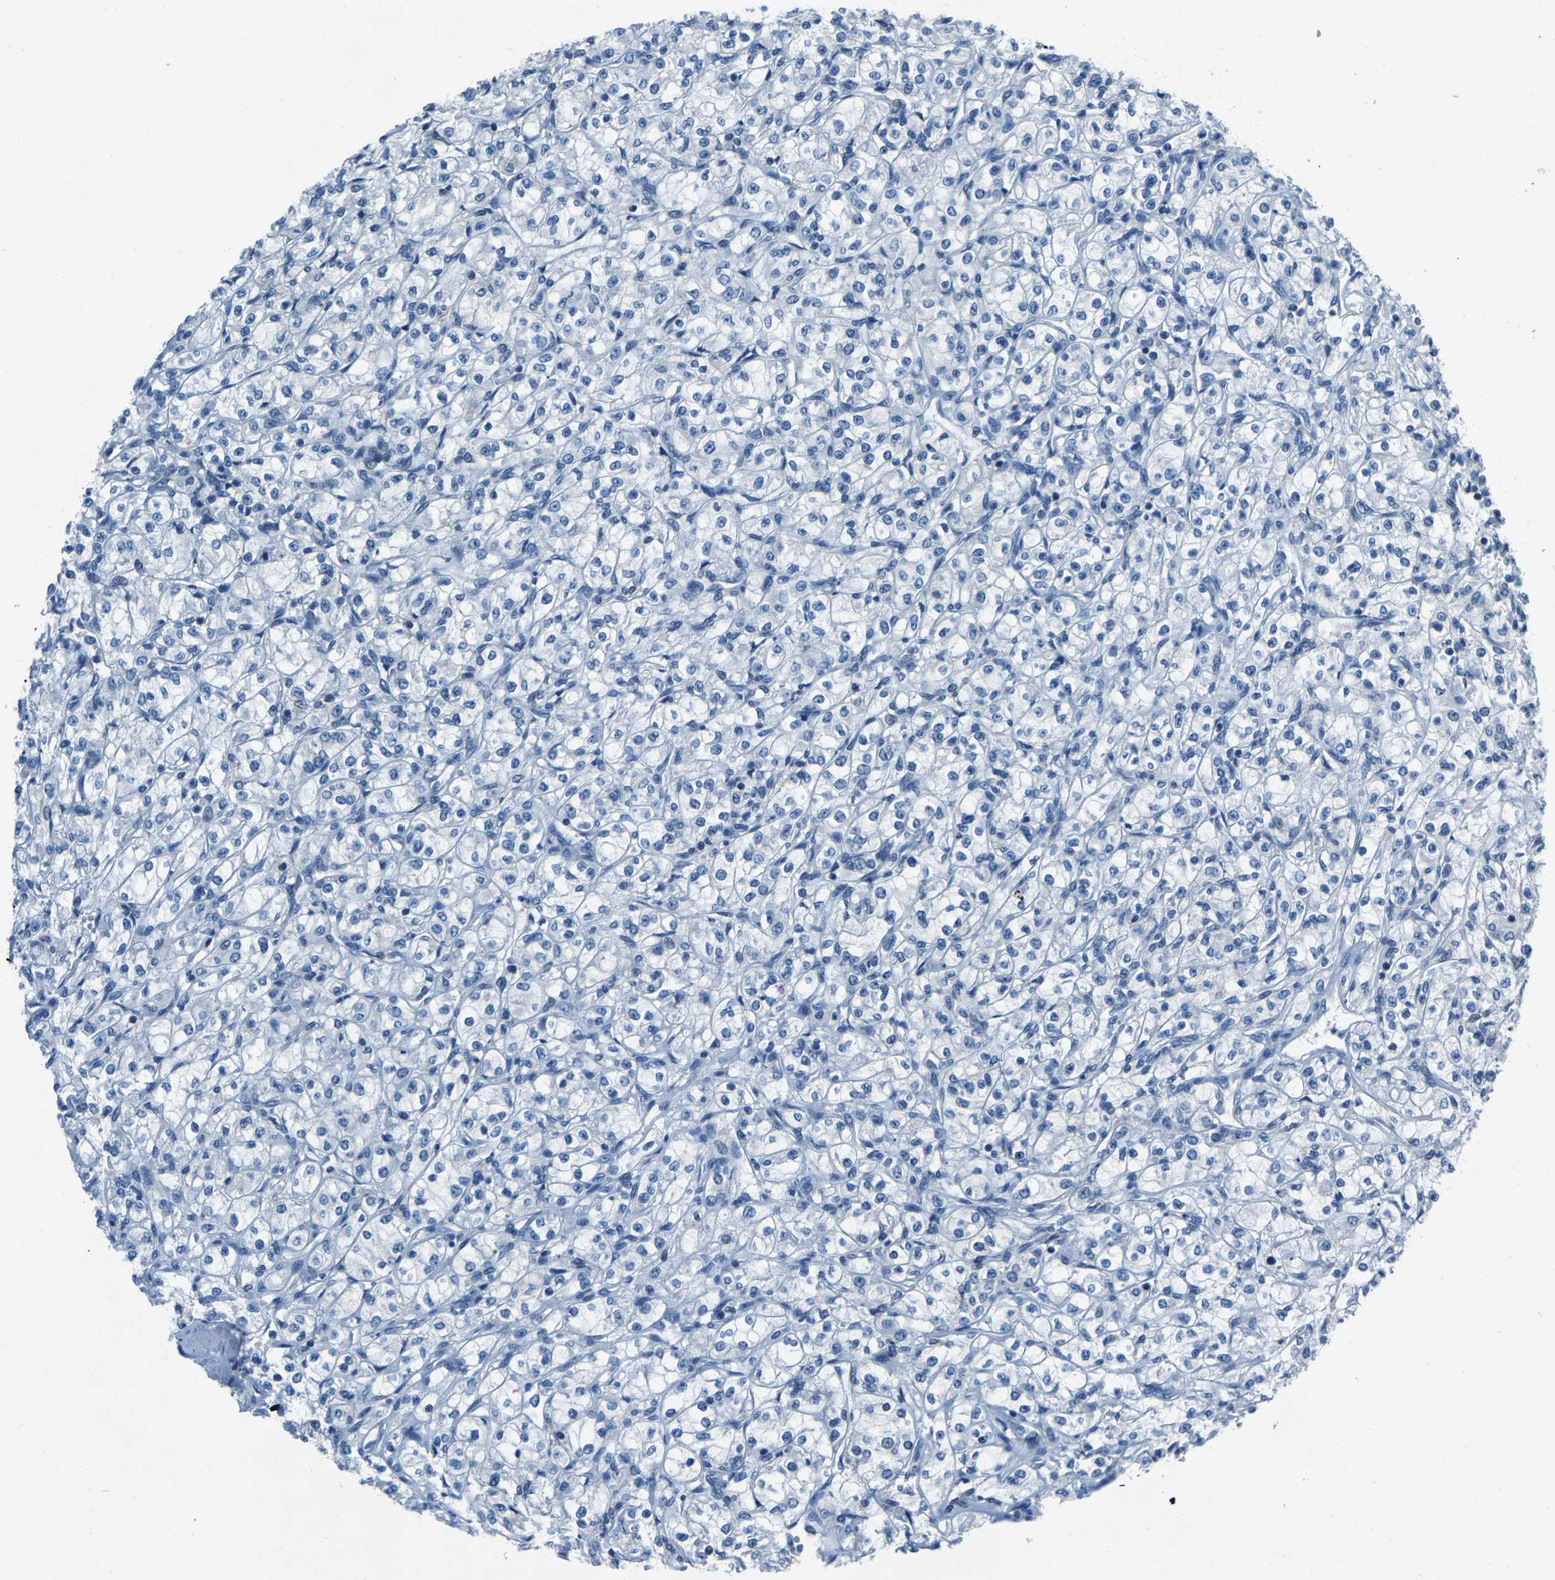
{"staining": {"intensity": "negative", "quantity": "none", "location": "none"}, "tissue": "renal cancer", "cell_type": "Tumor cells", "image_type": "cancer", "snomed": [{"axis": "morphology", "description": "Adenocarcinoma, NOS"}, {"axis": "topography", "description": "Kidney"}], "caption": "Immunohistochemistry (IHC) of human renal cancer (adenocarcinoma) reveals no expression in tumor cells.", "gene": "XIRP1", "patient": {"sex": "male", "age": 77}}